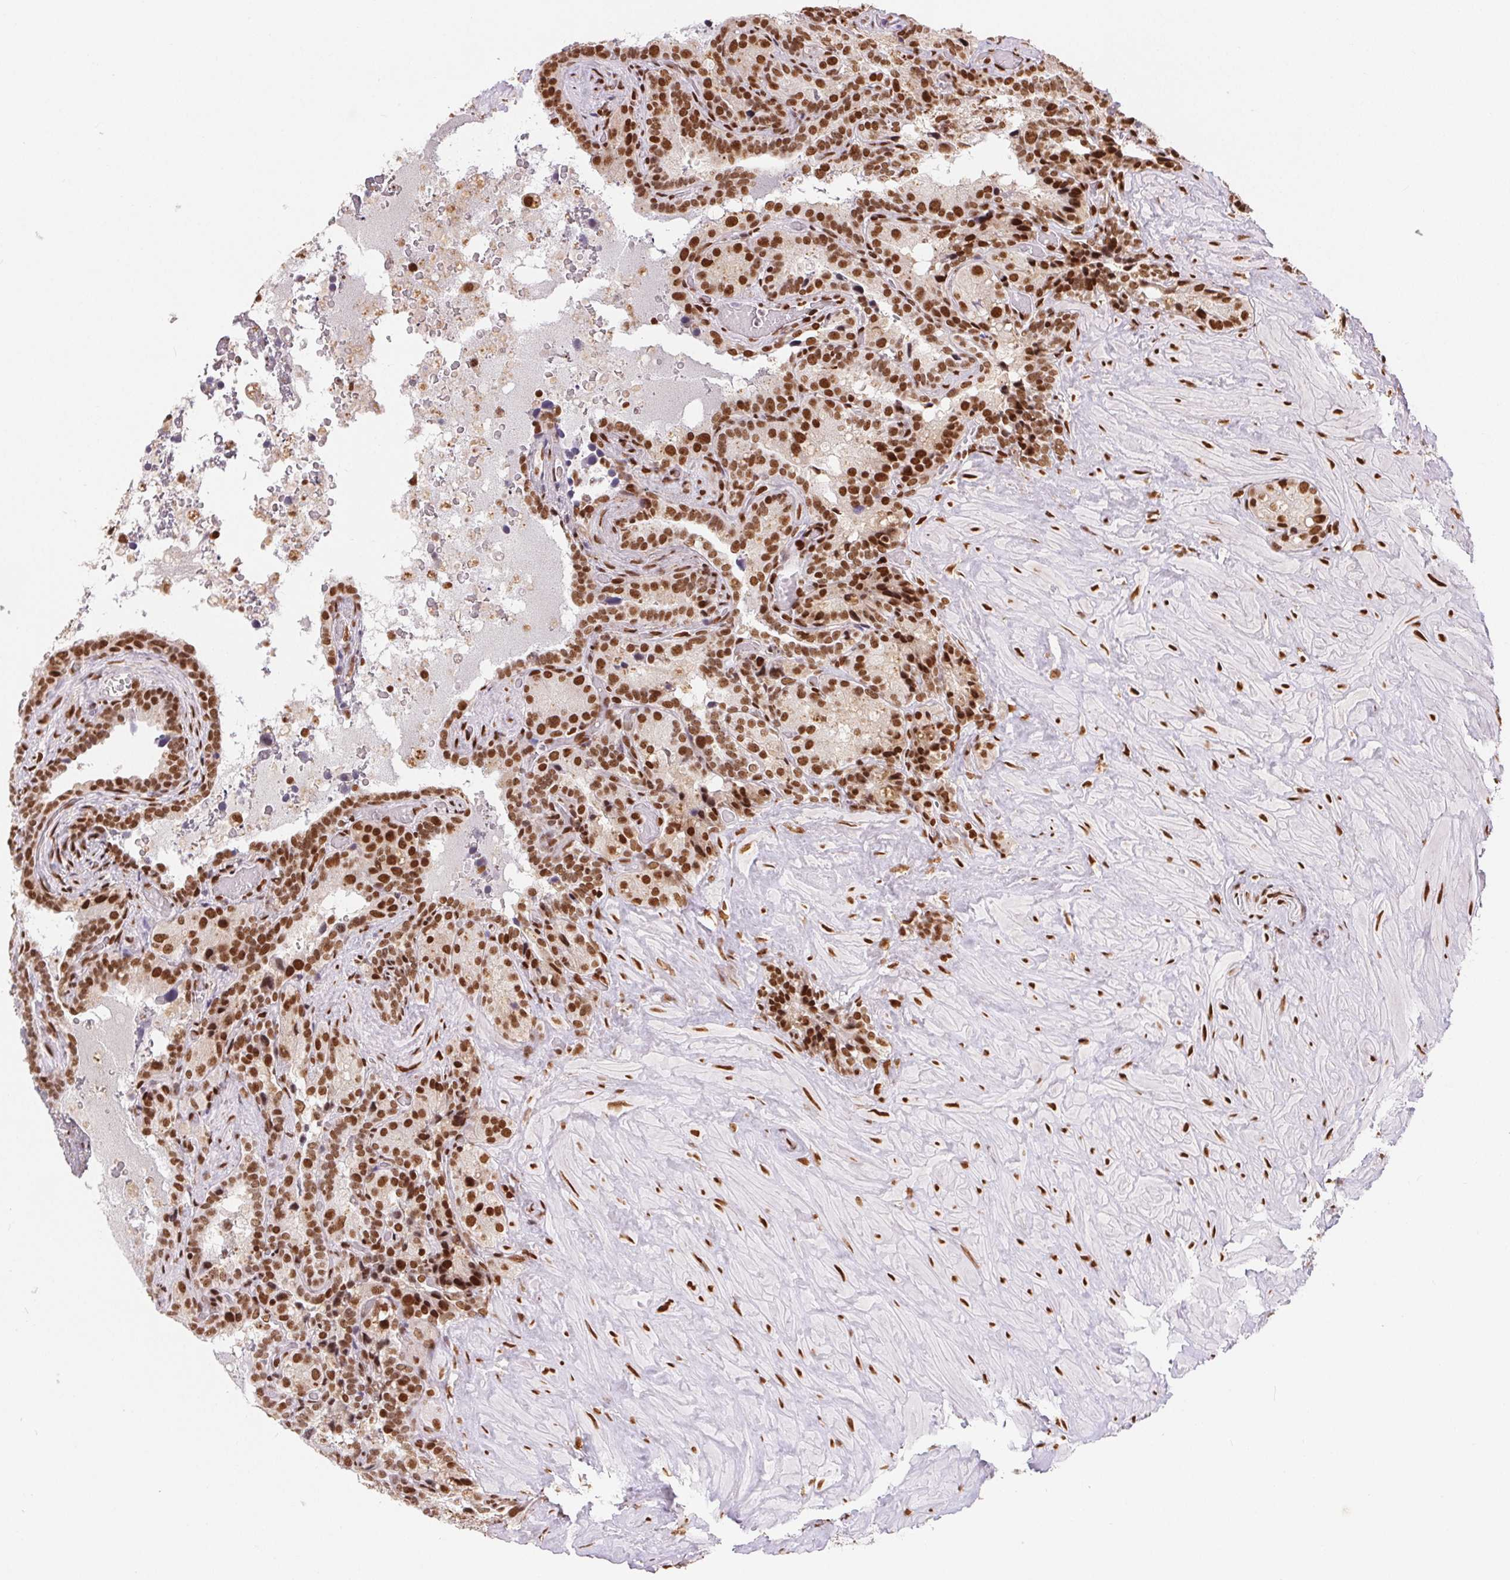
{"staining": {"intensity": "strong", "quantity": ">75%", "location": "nuclear"}, "tissue": "seminal vesicle", "cell_type": "Glandular cells", "image_type": "normal", "snomed": [{"axis": "morphology", "description": "Normal tissue, NOS"}, {"axis": "topography", "description": "Seminal veicle"}], "caption": "Strong nuclear protein positivity is appreciated in about >75% of glandular cells in seminal vesicle. (Brightfield microscopy of DAB IHC at high magnification).", "gene": "ZNF80", "patient": {"sex": "male", "age": 60}}